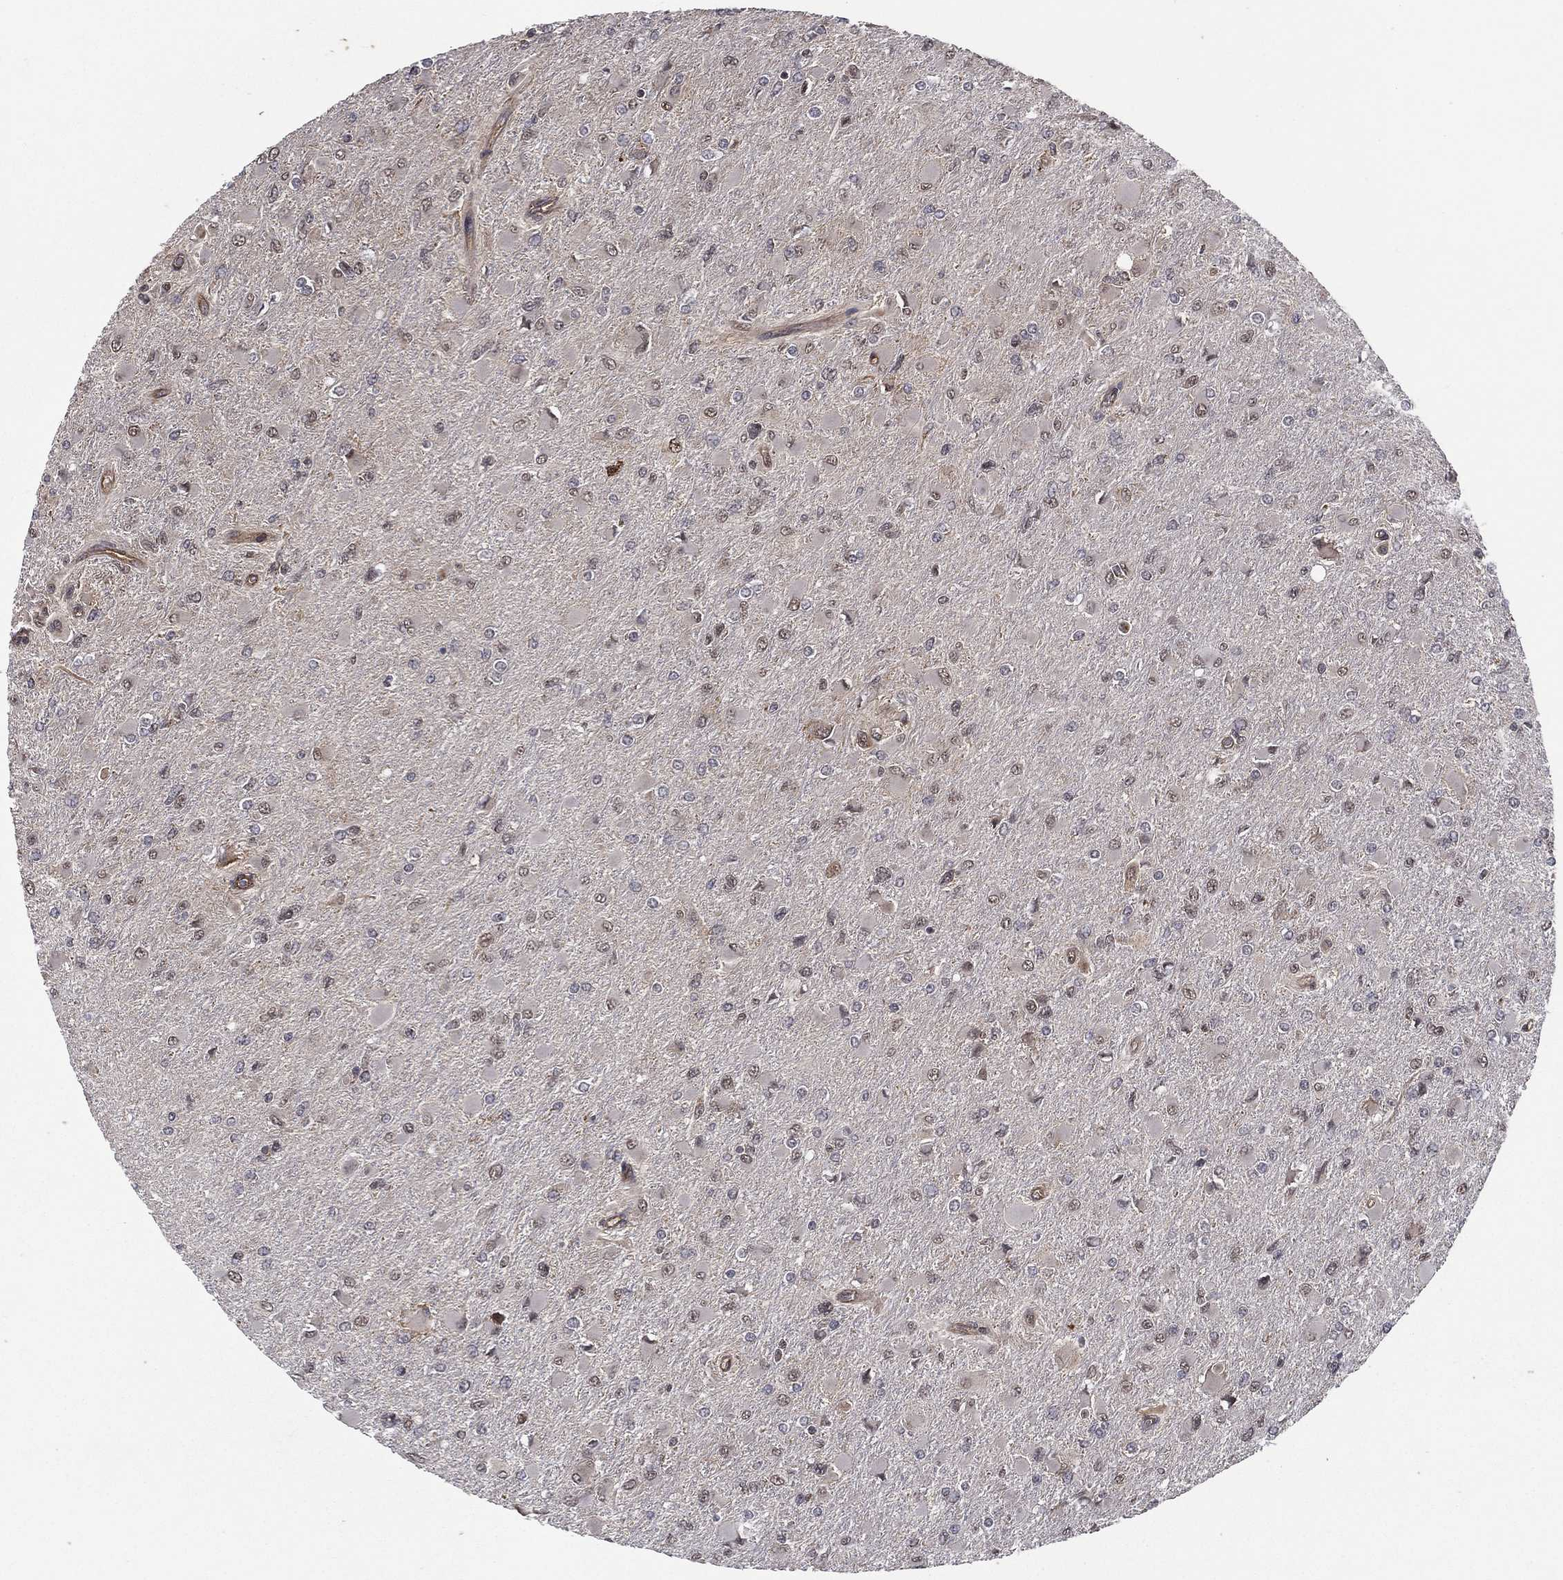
{"staining": {"intensity": "weak", "quantity": "<25%", "location": "cytoplasmic/membranous,nuclear"}, "tissue": "glioma", "cell_type": "Tumor cells", "image_type": "cancer", "snomed": [{"axis": "morphology", "description": "Glioma, malignant, High grade"}, {"axis": "topography", "description": "Cerebral cortex"}], "caption": "An image of human malignant high-grade glioma is negative for staining in tumor cells.", "gene": "UACA", "patient": {"sex": "female", "age": 36}}